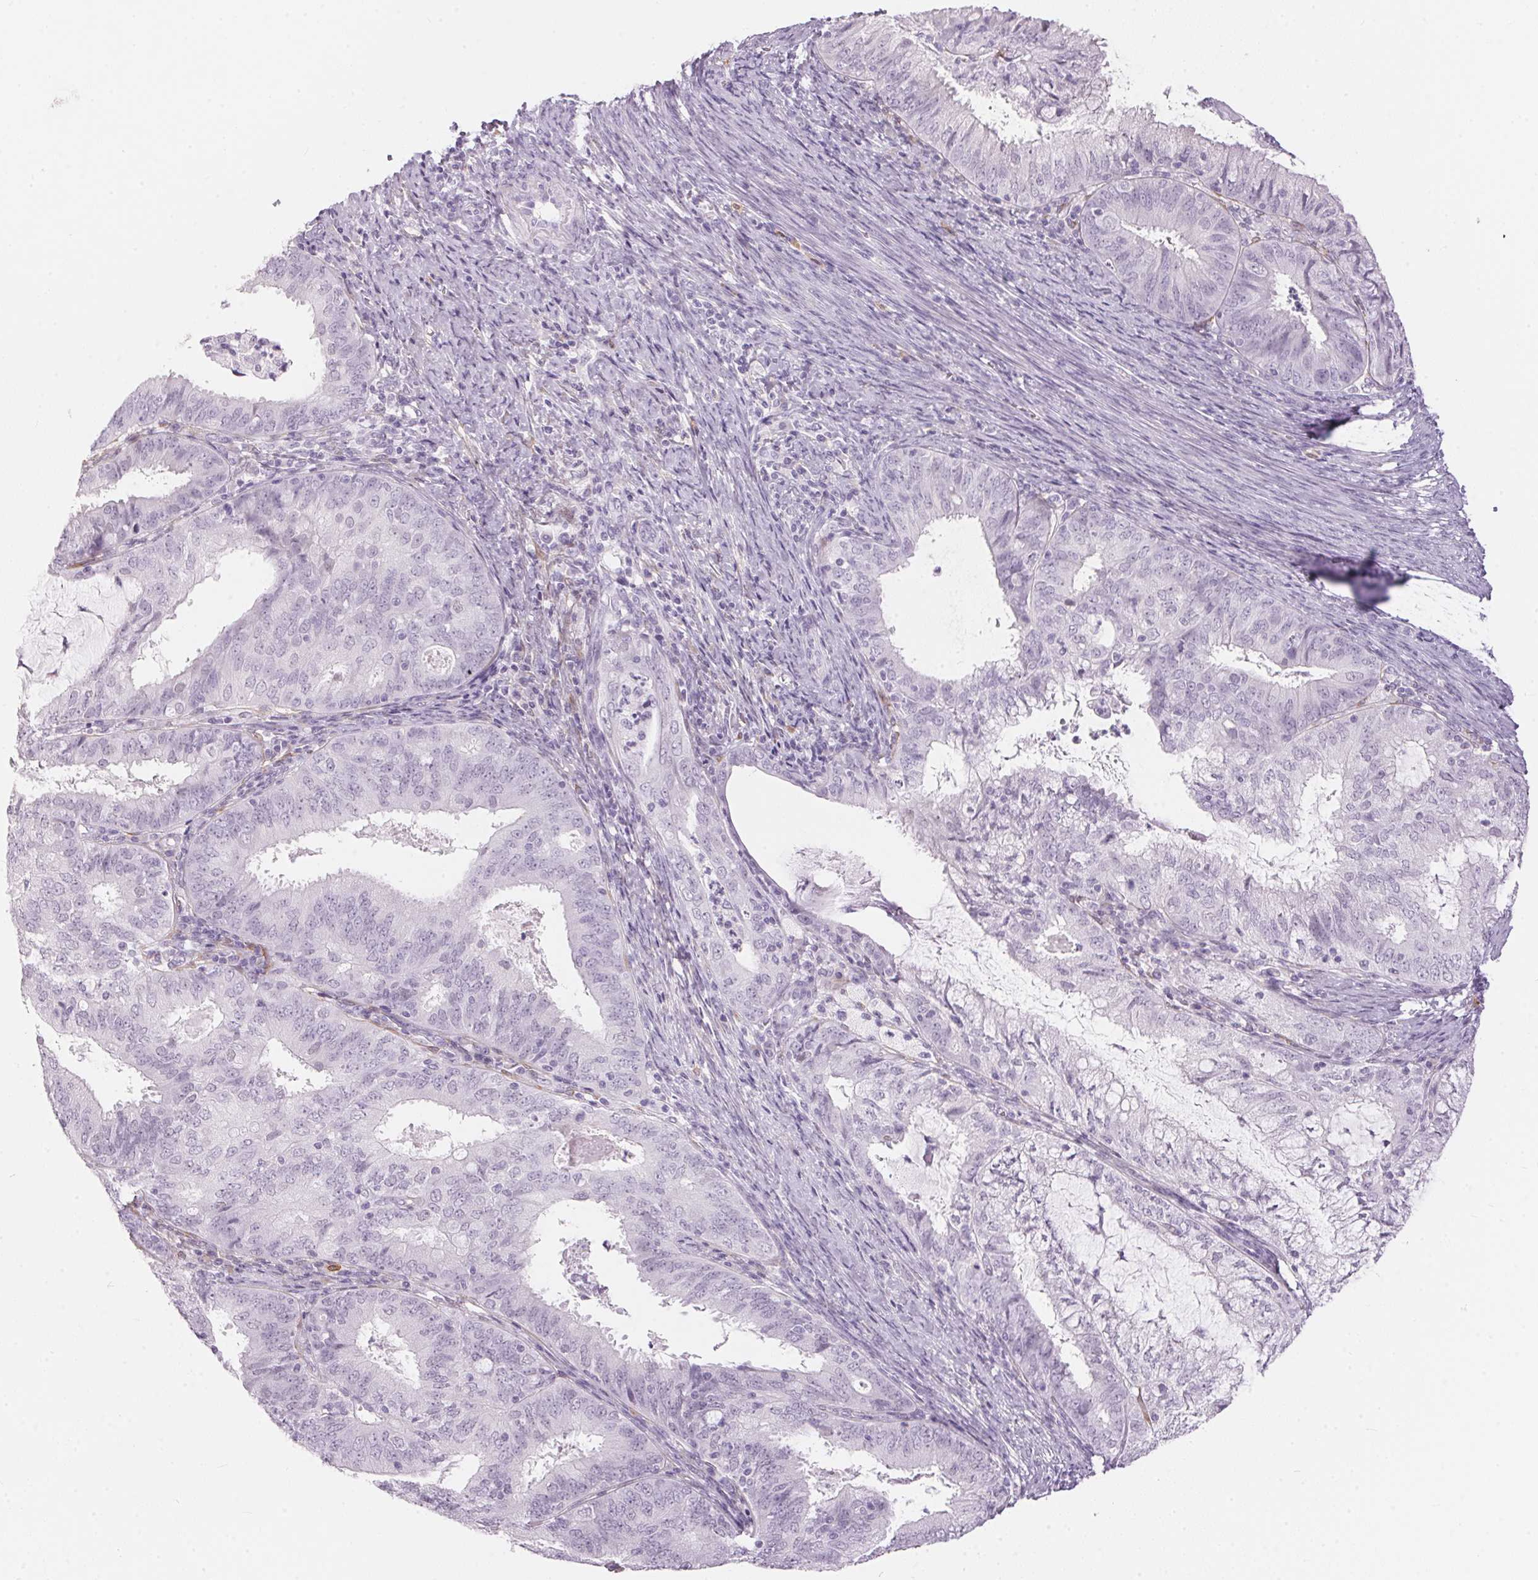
{"staining": {"intensity": "negative", "quantity": "none", "location": "none"}, "tissue": "endometrial cancer", "cell_type": "Tumor cells", "image_type": "cancer", "snomed": [{"axis": "morphology", "description": "Adenocarcinoma, NOS"}, {"axis": "topography", "description": "Endometrium"}], "caption": "The image reveals no significant expression in tumor cells of adenocarcinoma (endometrial). (DAB immunohistochemistry, high magnification).", "gene": "CADPS", "patient": {"sex": "female", "age": 57}}